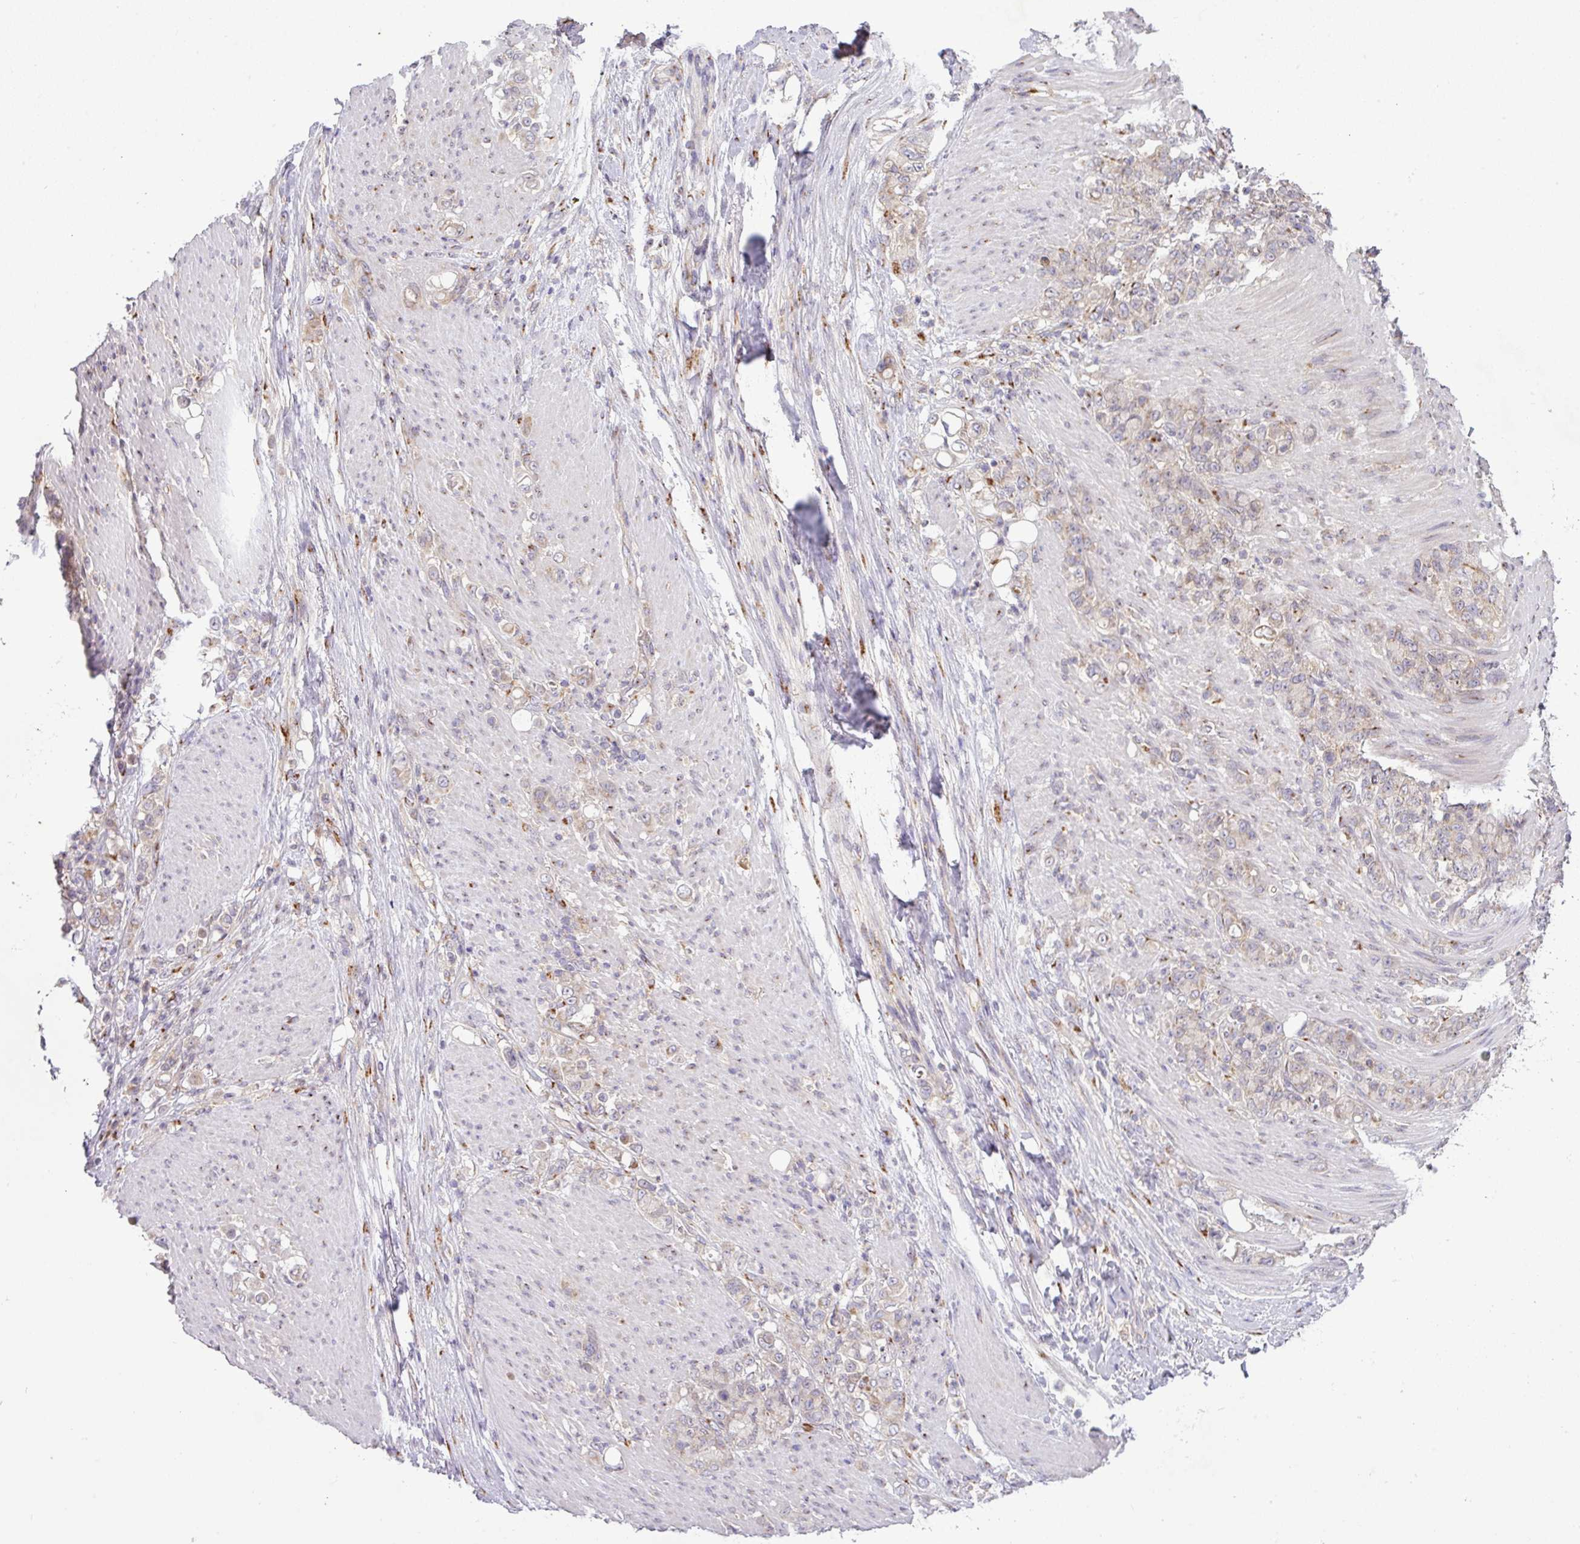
{"staining": {"intensity": "weak", "quantity": "<25%", "location": "cytoplasmic/membranous"}, "tissue": "stomach cancer", "cell_type": "Tumor cells", "image_type": "cancer", "snomed": [{"axis": "morphology", "description": "Adenocarcinoma, NOS"}, {"axis": "topography", "description": "Stomach"}], "caption": "Stomach cancer (adenocarcinoma) was stained to show a protein in brown. There is no significant positivity in tumor cells.", "gene": "VTI1A", "patient": {"sex": "female", "age": 79}}